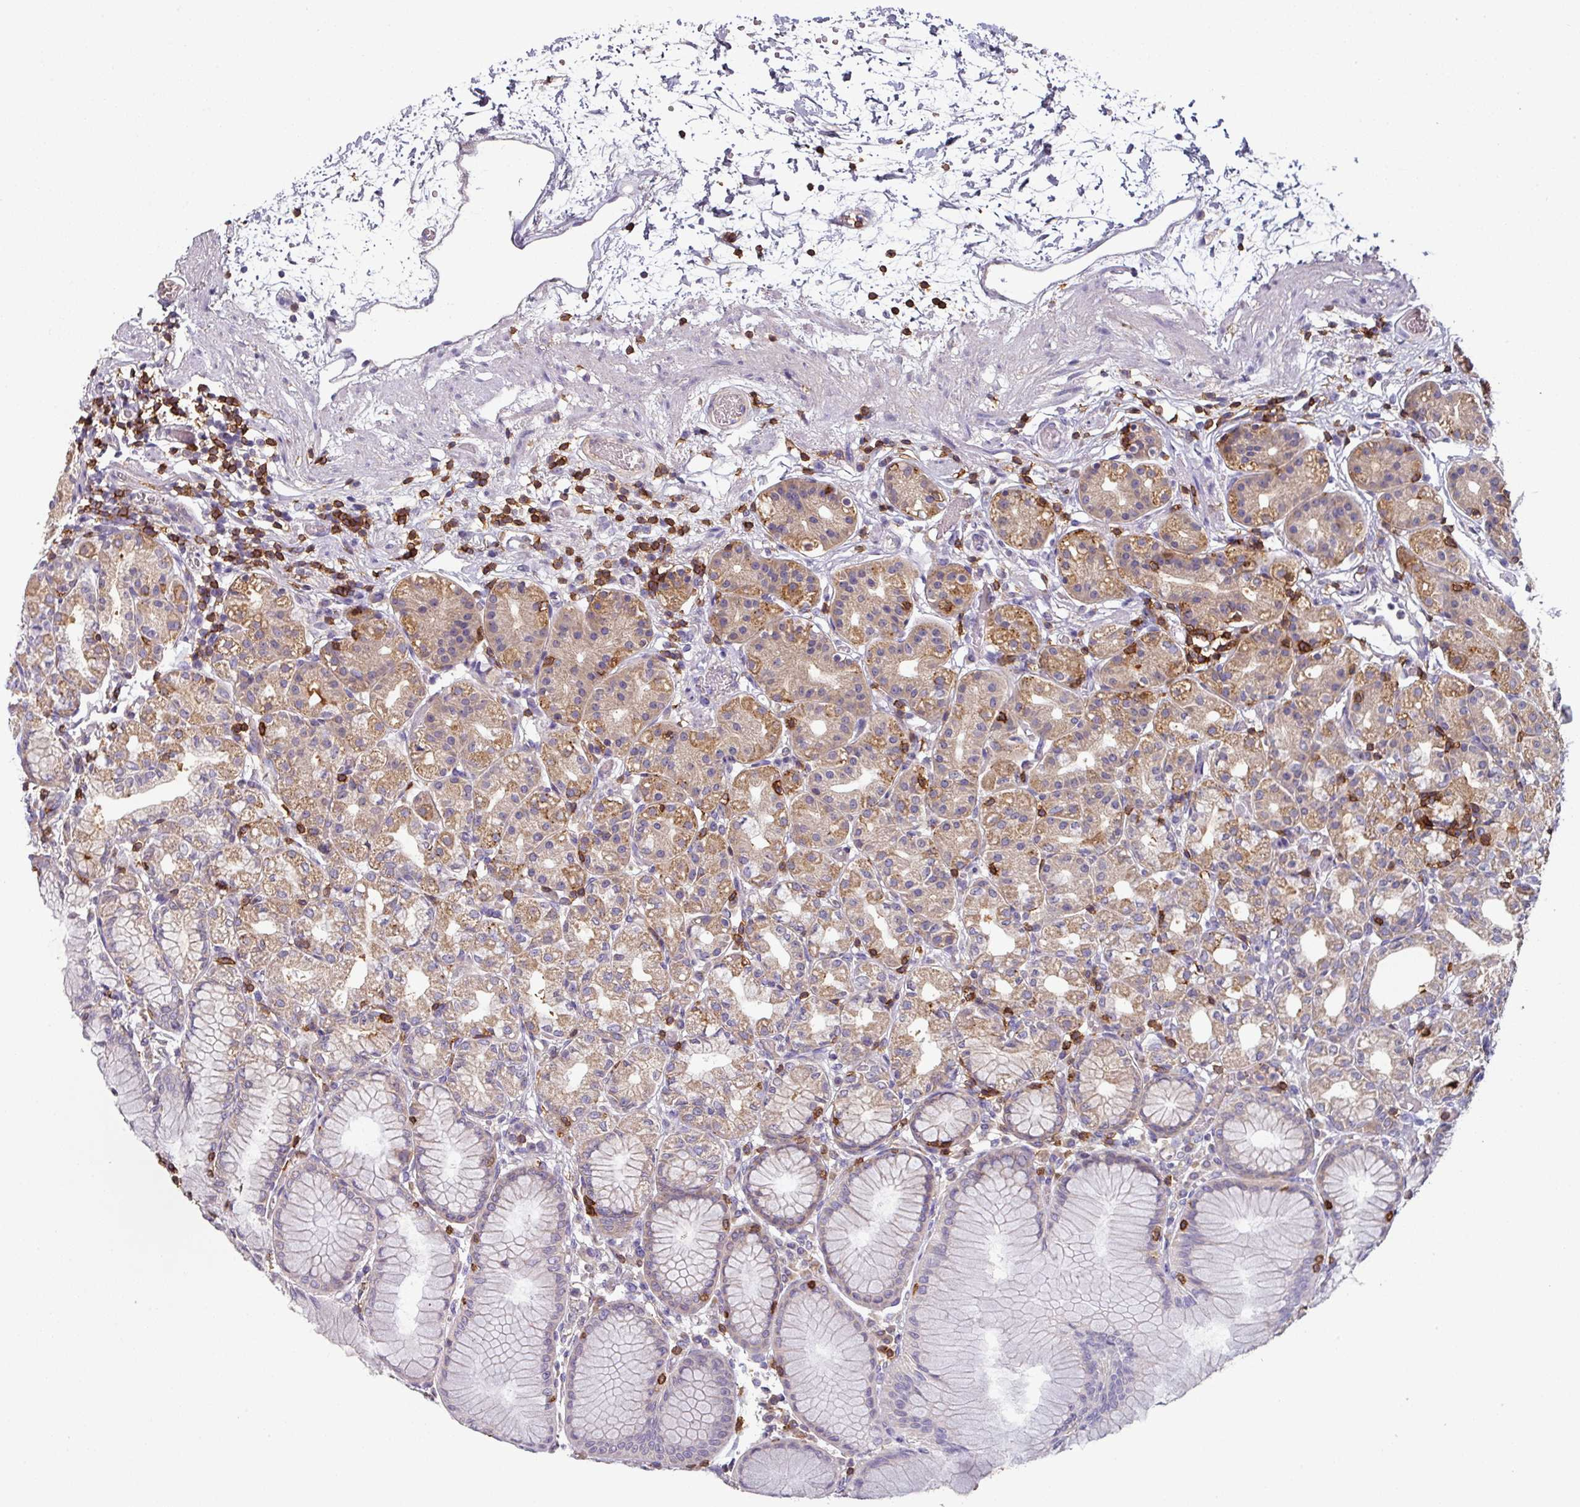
{"staining": {"intensity": "moderate", "quantity": "25%-75%", "location": "cytoplasmic/membranous"}, "tissue": "stomach", "cell_type": "Glandular cells", "image_type": "normal", "snomed": [{"axis": "morphology", "description": "Normal tissue, NOS"}, {"axis": "topography", "description": "Stomach"}], "caption": "Moderate cytoplasmic/membranous protein staining is present in about 25%-75% of glandular cells in stomach. The staining was performed using DAB (3,3'-diaminobenzidine) to visualize the protein expression in brown, while the nuclei were stained in blue with hematoxylin (Magnification: 20x).", "gene": "CD3G", "patient": {"sex": "female", "age": 57}}